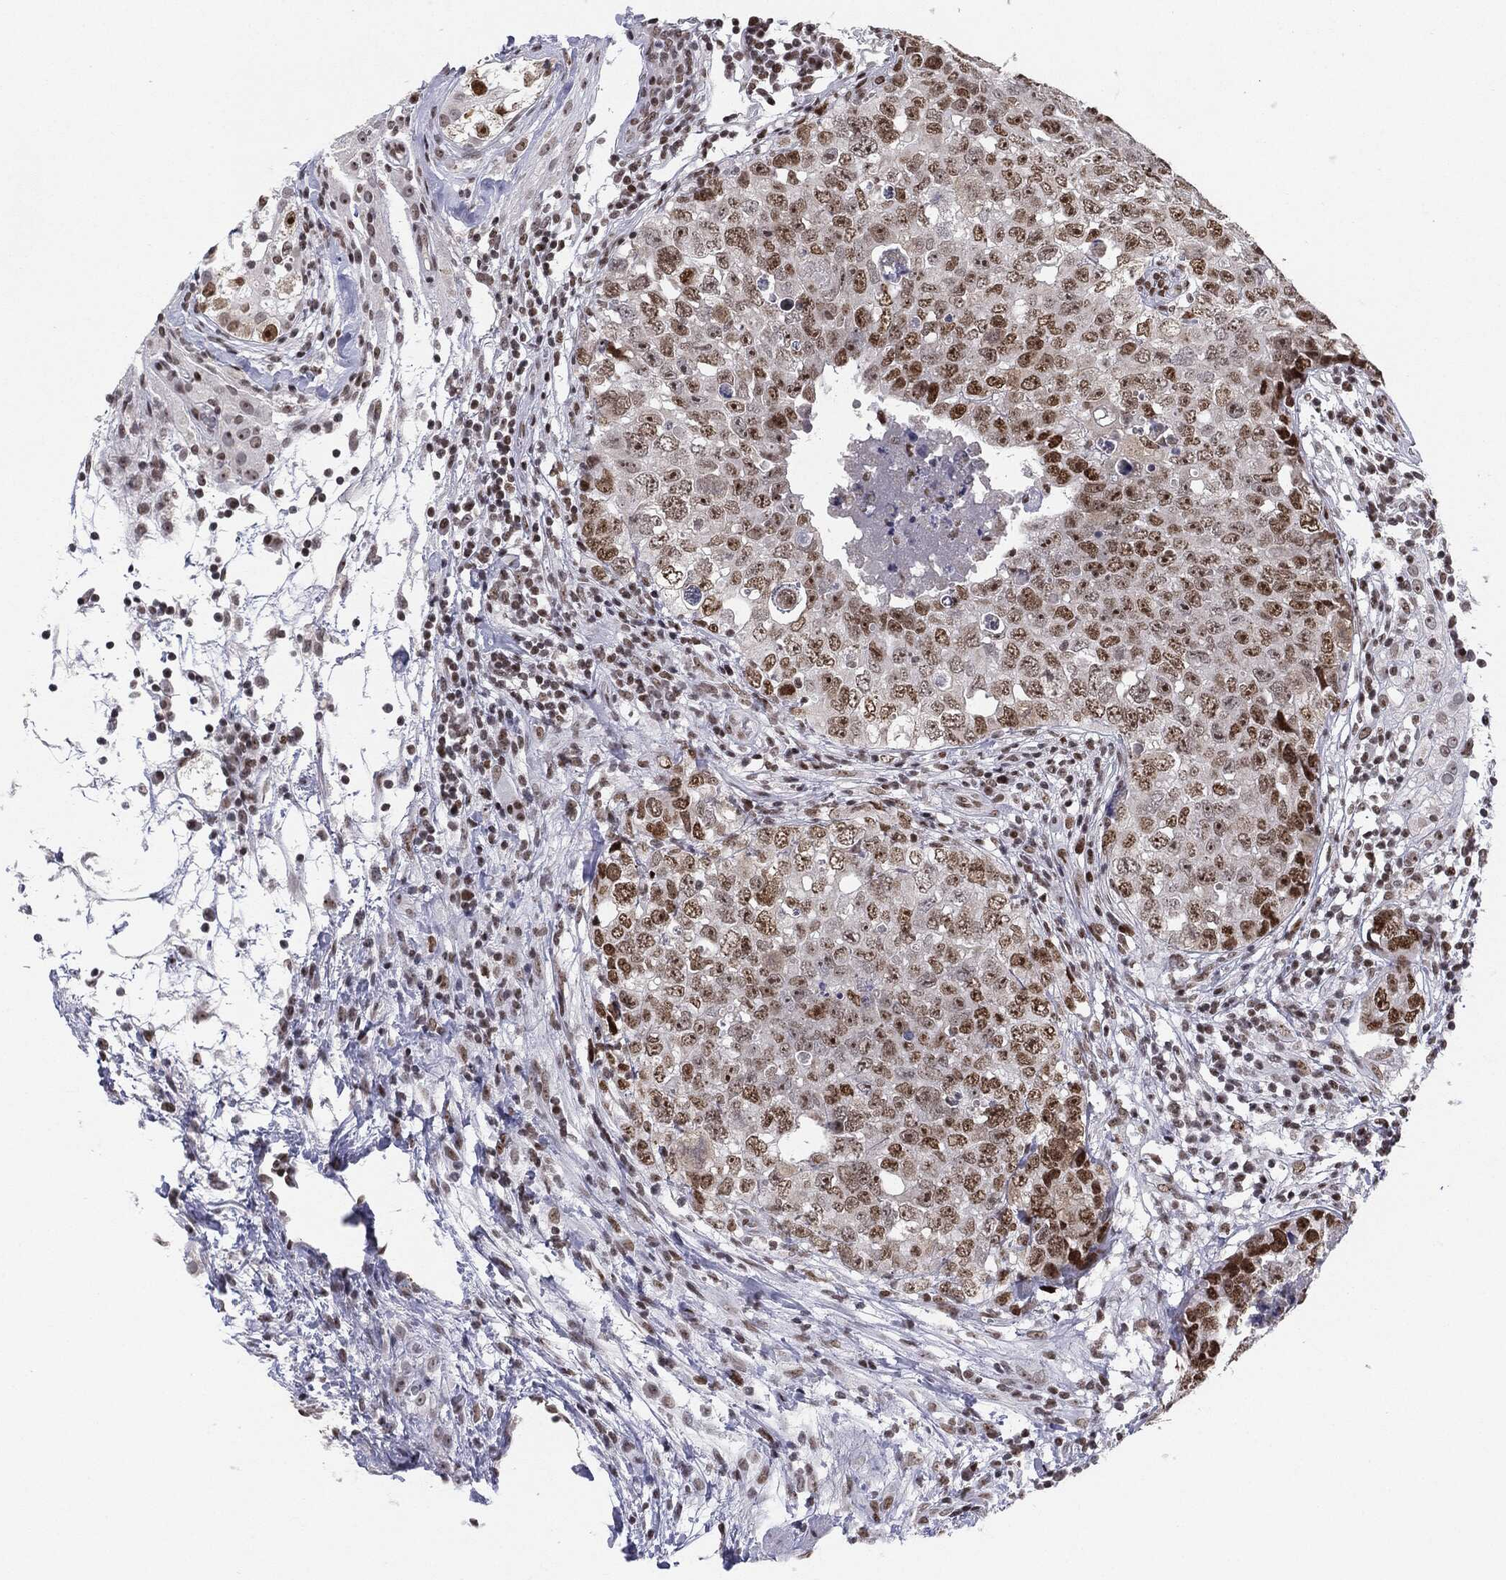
{"staining": {"intensity": "moderate", "quantity": ">75%", "location": "nuclear"}, "tissue": "testis cancer", "cell_type": "Tumor cells", "image_type": "cancer", "snomed": [{"axis": "morphology", "description": "Seminoma, NOS"}, {"axis": "topography", "description": "Testis"}], "caption": "A brown stain labels moderate nuclear expression of a protein in testis cancer (seminoma) tumor cells.", "gene": "MDC1", "patient": {"sex": "male", "age": 34}}